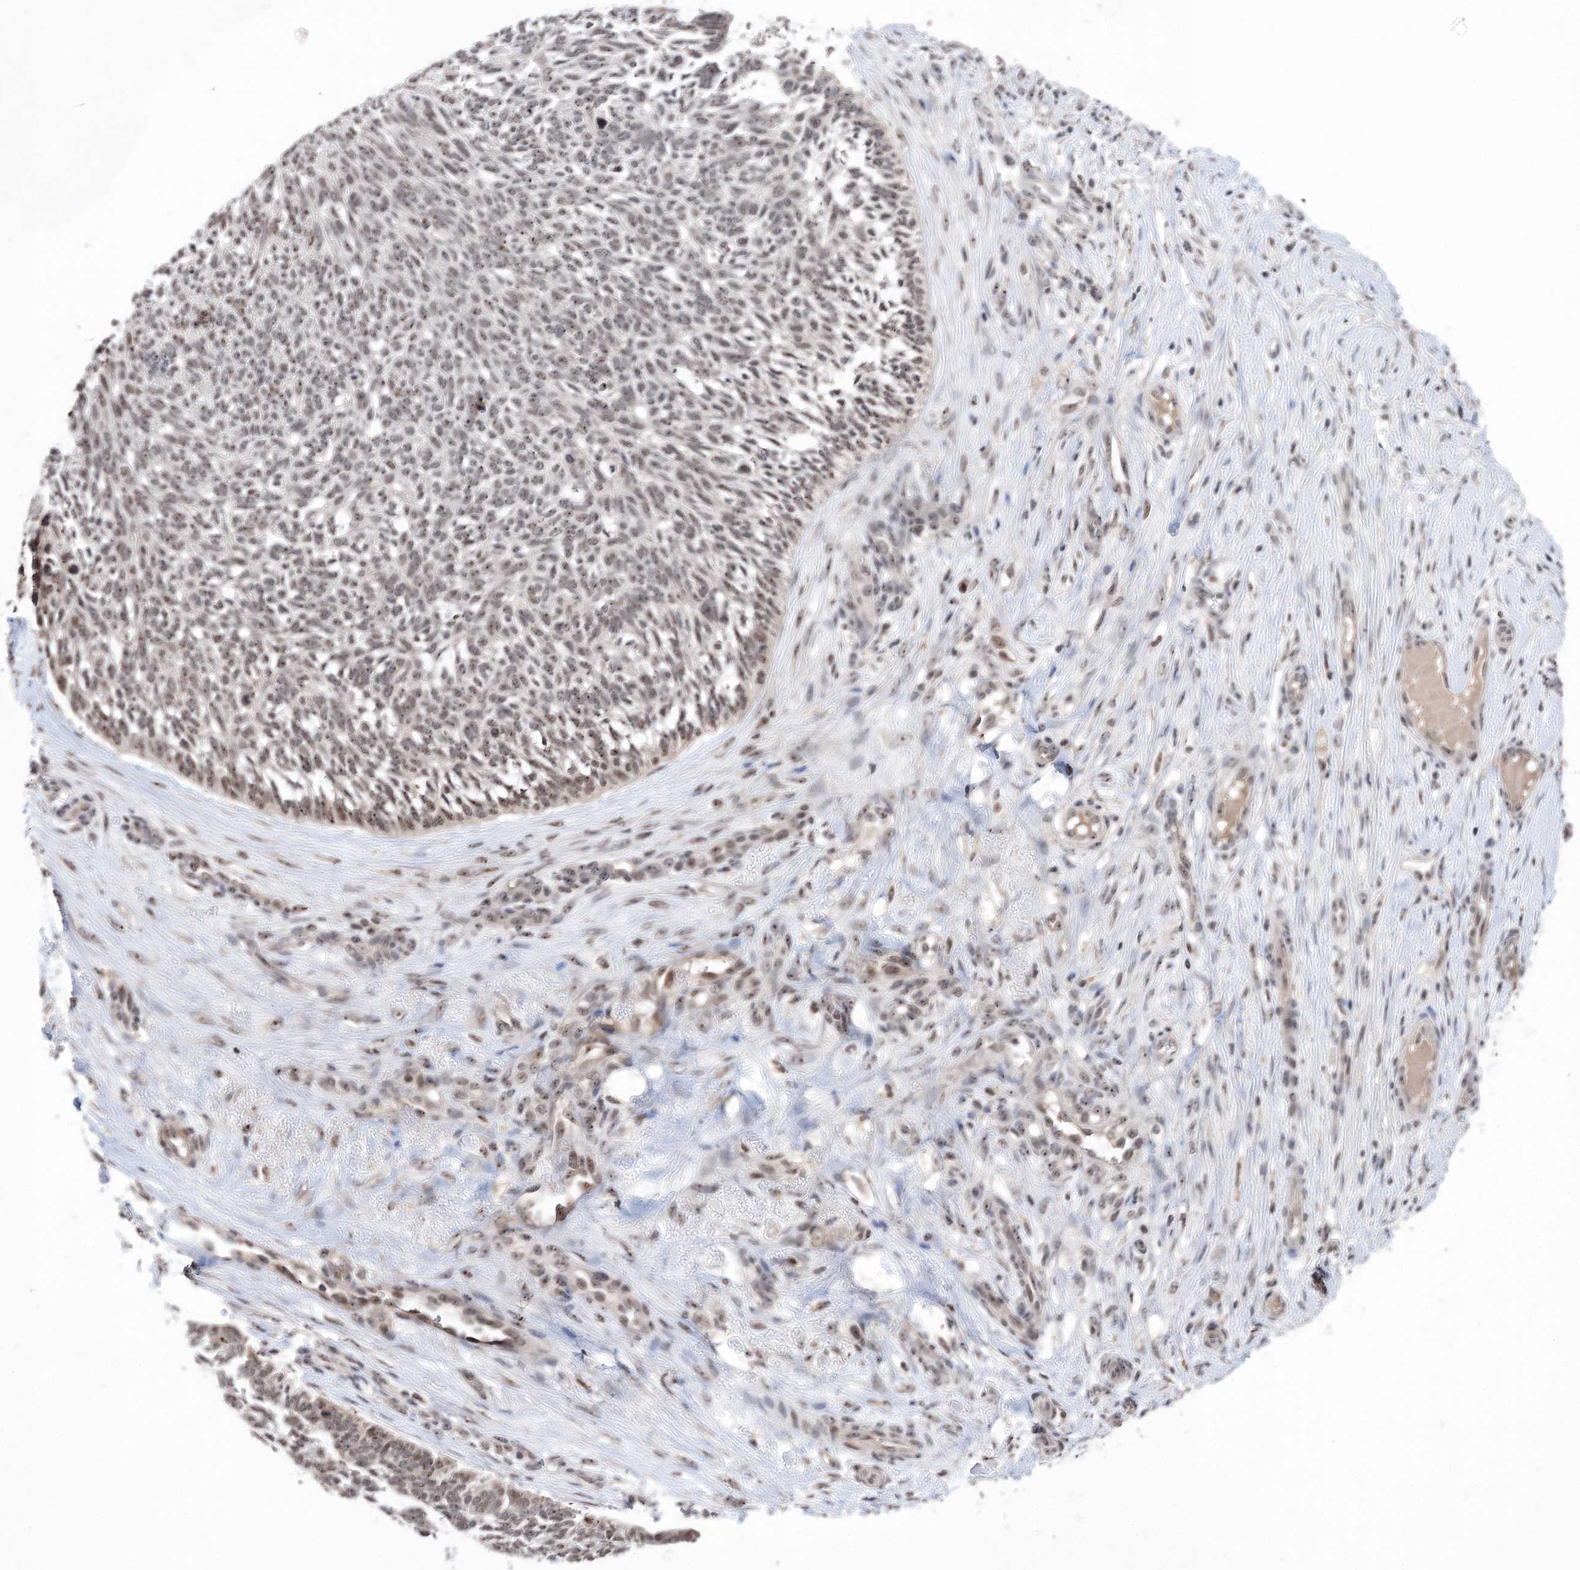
{"staining": {"intensity": "weak", "quantity": ">75%", "location": "nuclear"}, "tissue": "skin cancer", "cell_type": "Tumor cells", "image_type": "cancer", "snomed": [{"axis": "morphology", "description": "Basal cell carcinoma"}, {"axis": "topography", "description": "Skin"}], "caption": "Skin cancer (basal cell carcinoma) tissue reveals weak nuclear positivity in about >75% of tumor cells, visualized by immunohistochemistry.", "gene": "VGLL4", "patient": {"sex": "male", "age": 88}}